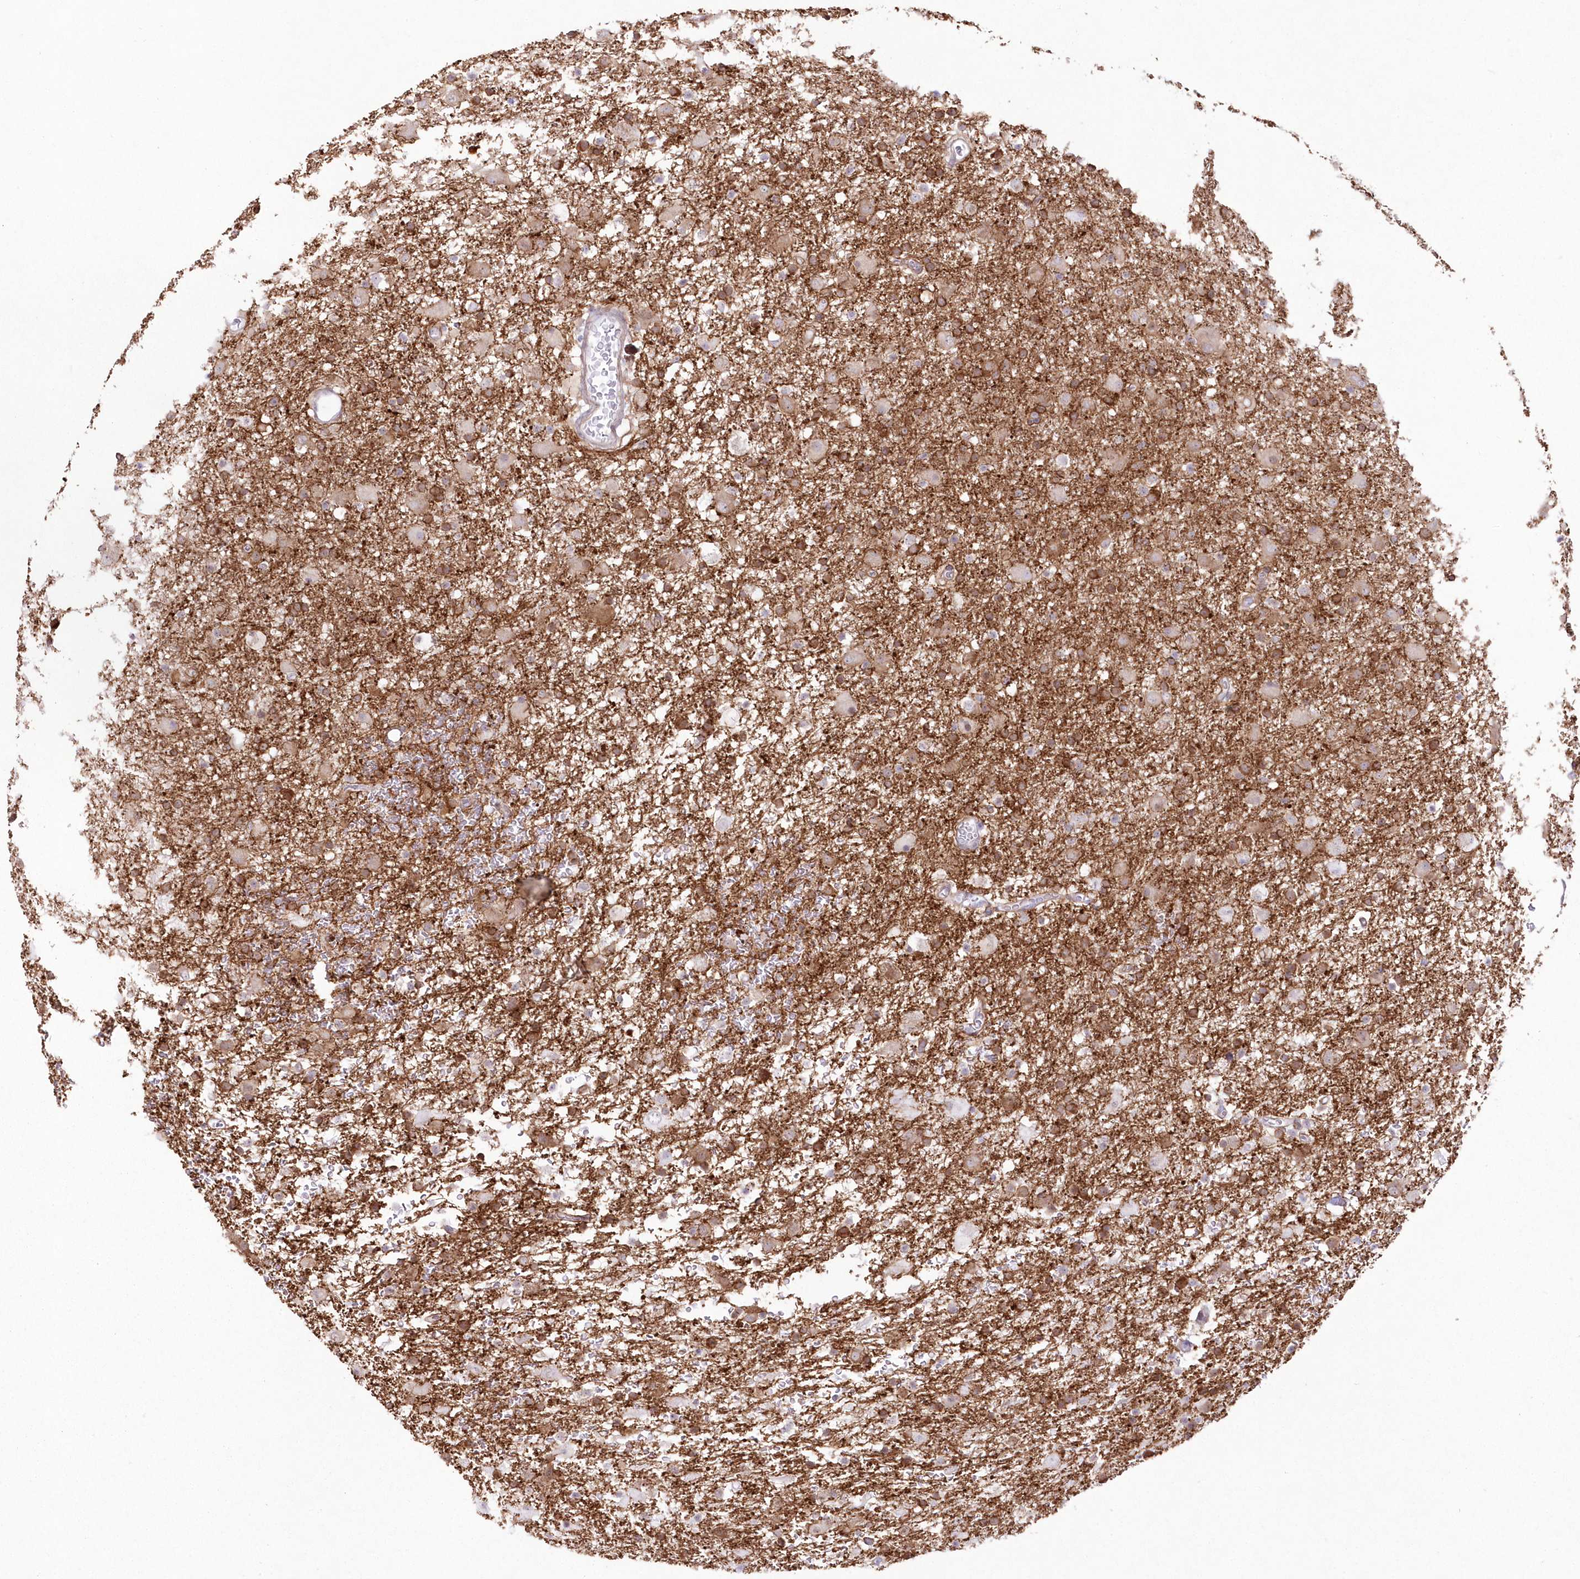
{"staining": {"intensity": "weak", "quantity": ">75%", "location": "cytoplasmic/membranous"}, "tissue": "glioma", "cell_type": "Tumor cells", "image_type": "cancer", "snomed": [{"axis": "morphology", "description": "Glioma, malignant, Low grade"}, {"axis": "topography", "description": "Brain"}], "caption": "Brown immunohistochemical staining in human low-grade glioma (malignant) reveals weak cytoplasmic/membranous expression in about >75% of tumor cells. The staining was performed using DAB, with brown indicating positive protein expression. Nuclei are stained blue with hematoxylin.", "gene": "SH3PXD2B", "patient": {"sex": "male", "age": 65}}